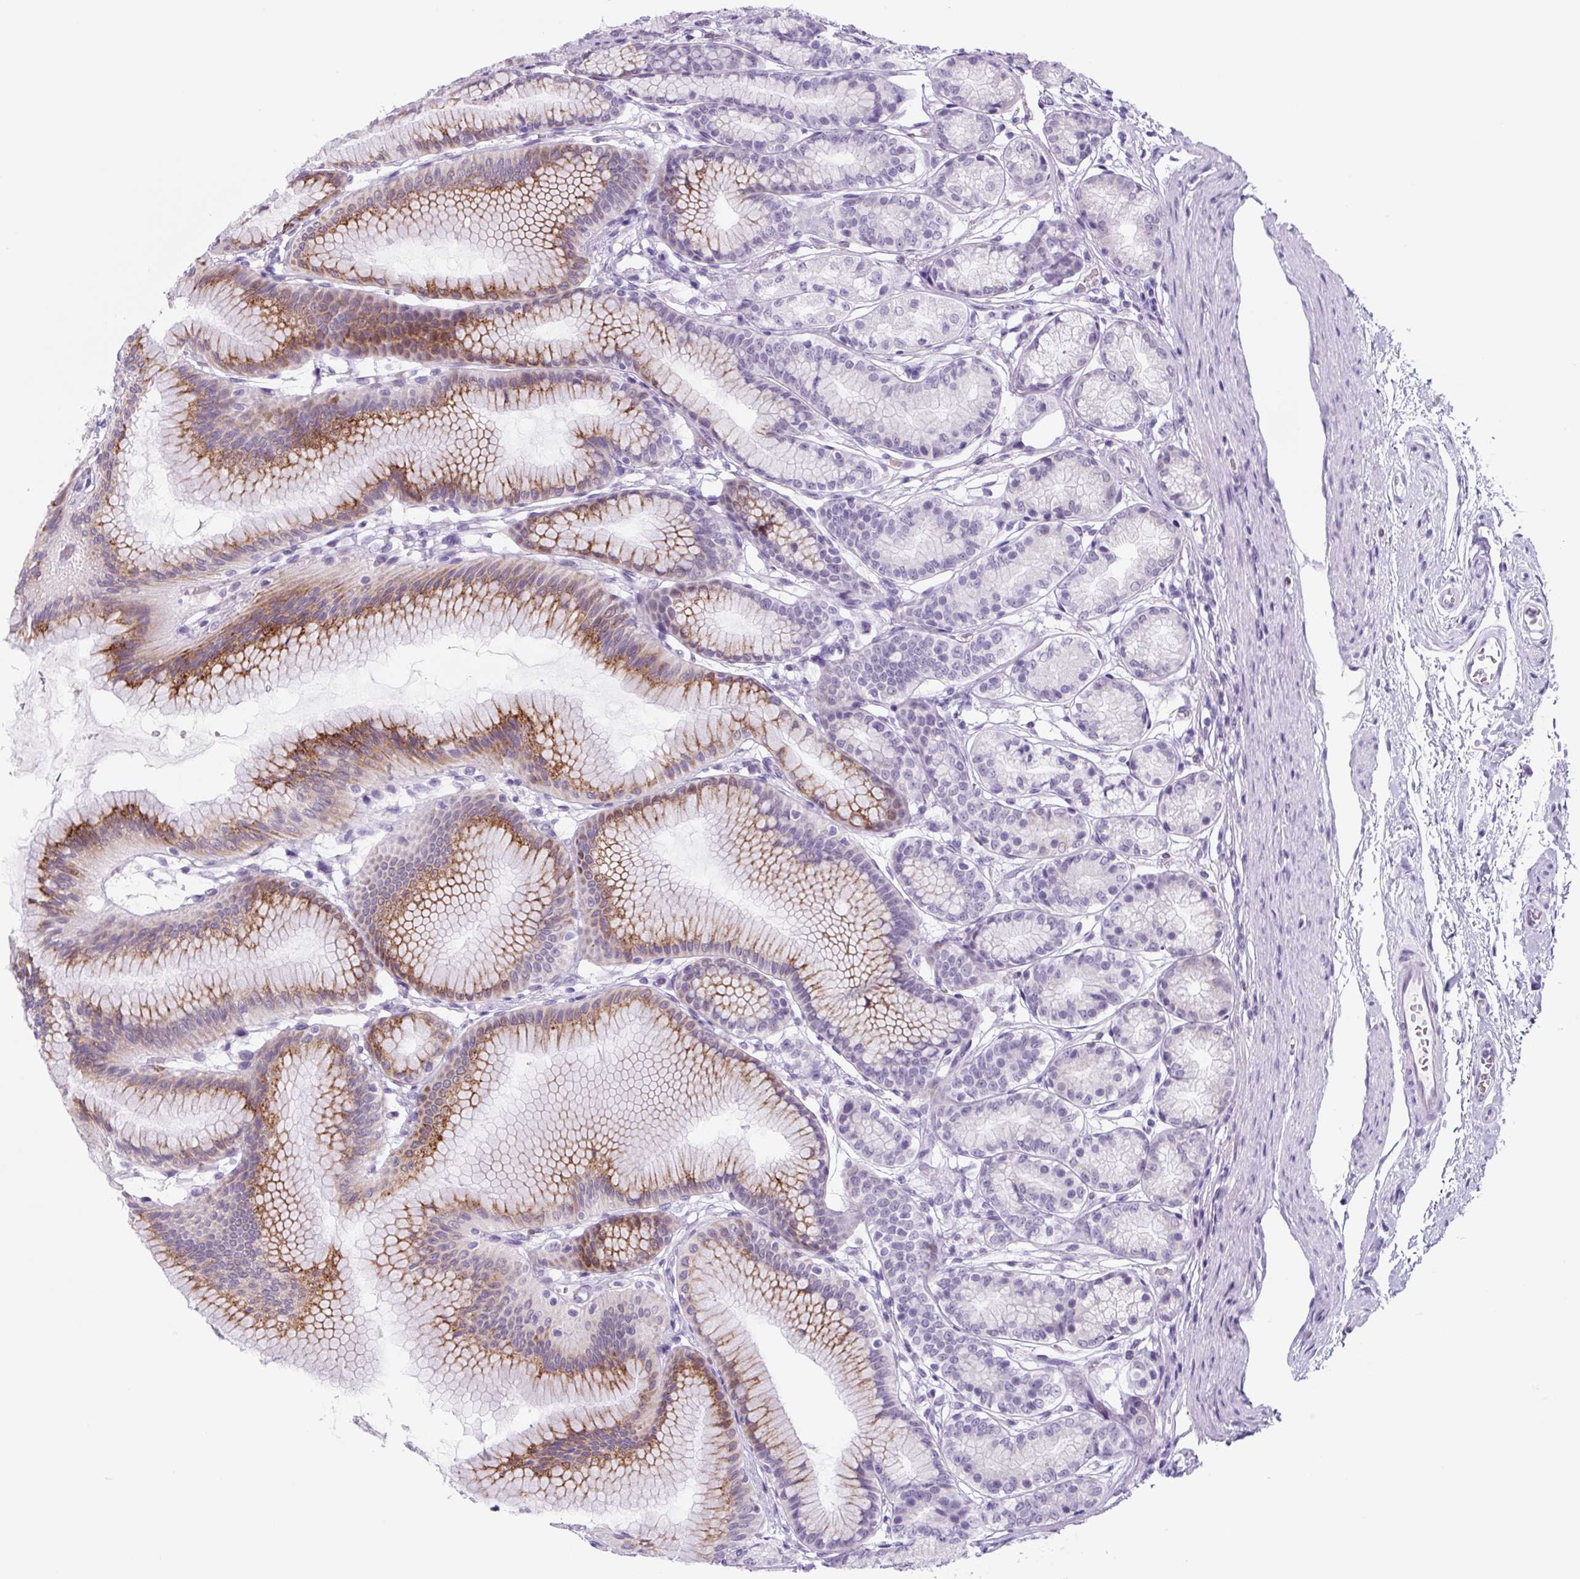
{"staining": {"intensity": "moderate", "quantity": "25%-75%", "location": "cytoplasmic/membranous"}, "tissue": "stomach", "cell_type": "Glandular cells", "image_type": "normal", "snomed": [{"axis": "morphology", "description": "Normal tissue, NOS"}, {"axis": "morphology", "description": "Adenocarcinoma, NOS"}, {"axis": "morphology", "description": "Adenocarcinoma, High grade"}, {"axis": "topography", "description": "Stomach, upper"}, {"axis": "topography", "description": "Stomach"}], "caption": "About 25%-75% of glandular cells in normal stomach demonstrate moderate cytoplasmic/membranous protein expression as visualized by brown immunohistochemical staining.", "gene": "TNFRSF8", "patient": {"sex": "female", "age": 65}}